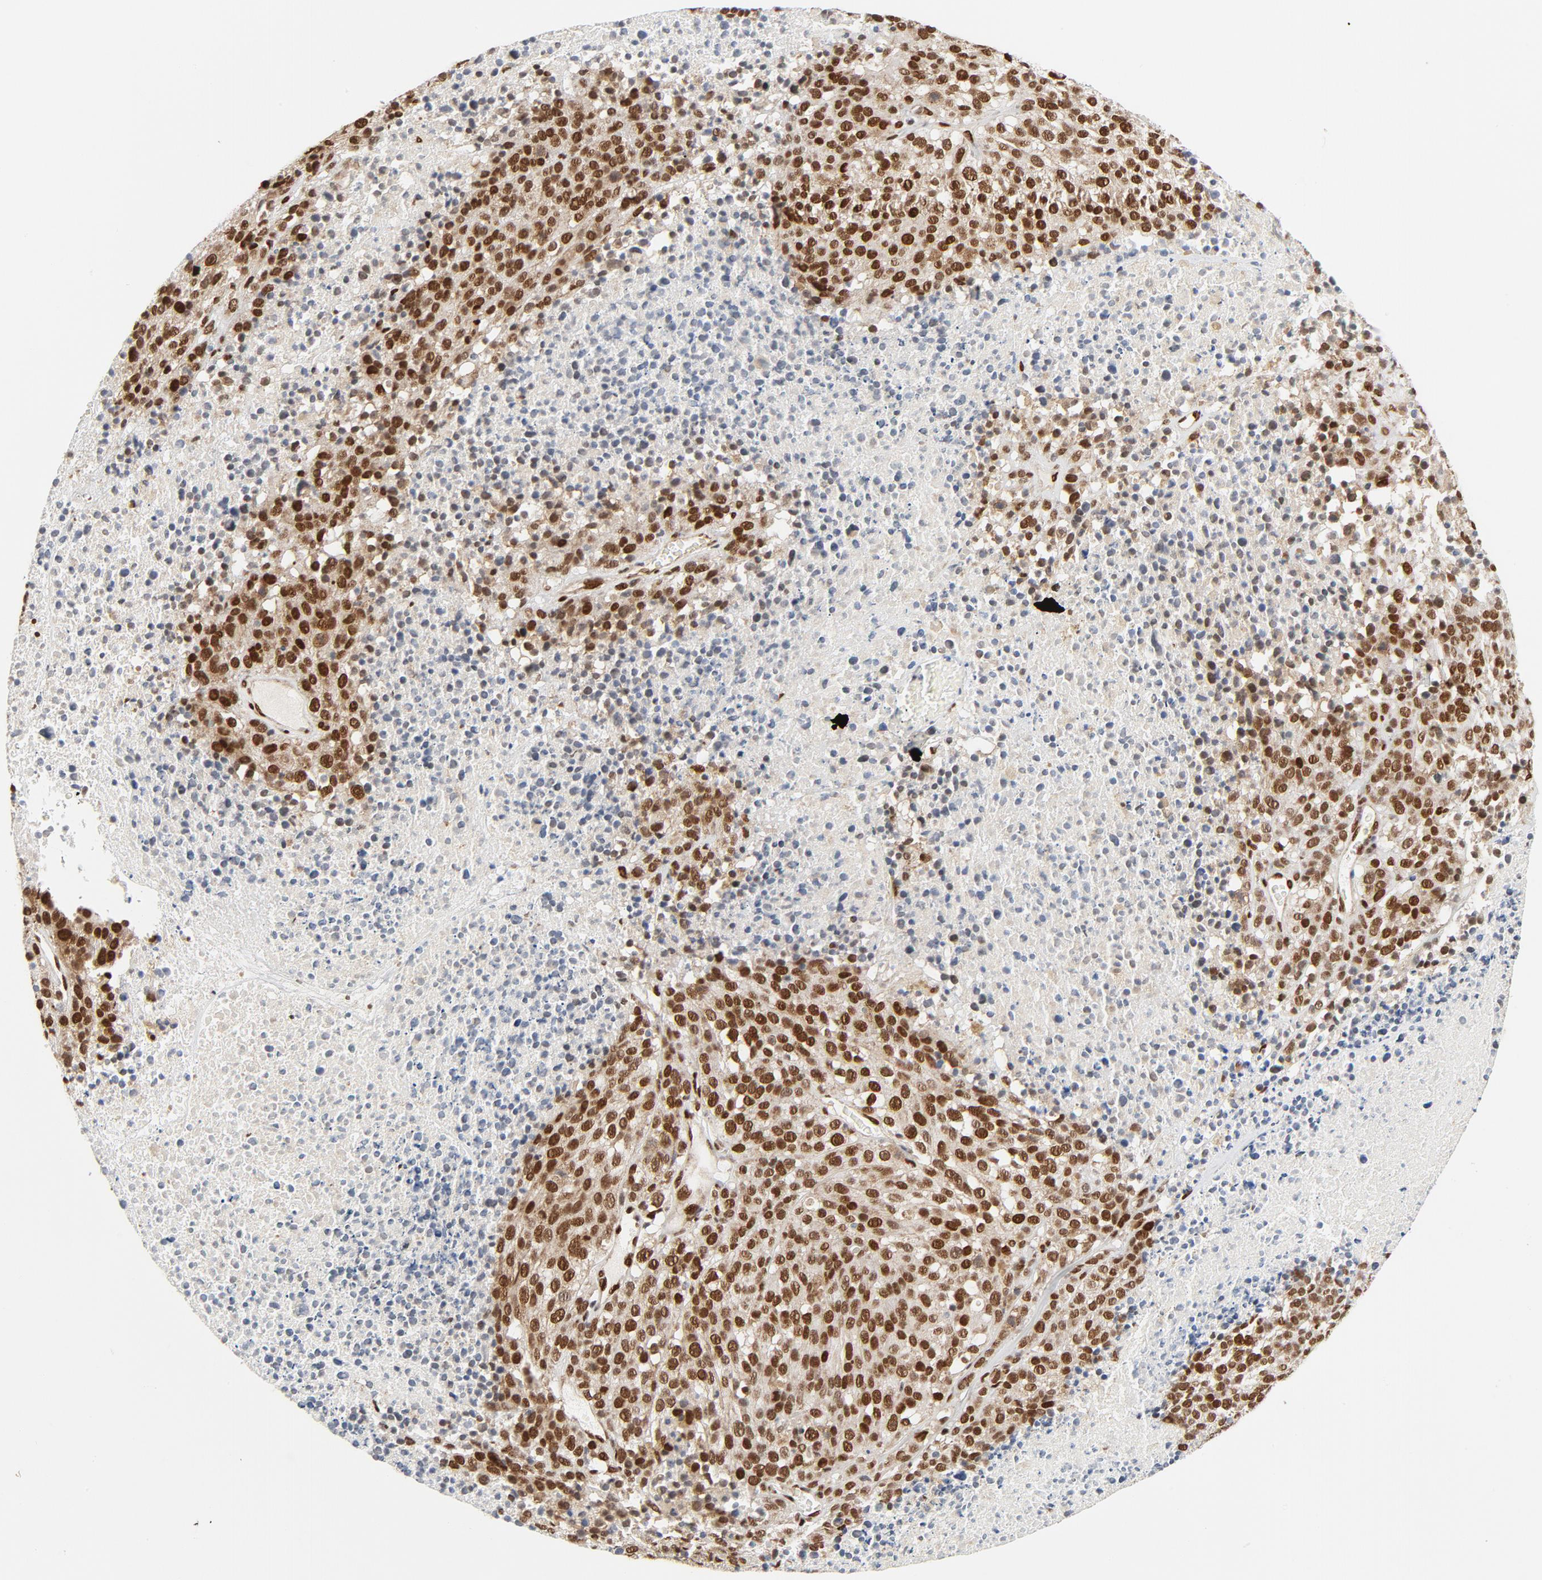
{"staining": {"intensity": "moderate", "quantity": ">75%", "location": "nuclear"}, "tissue": "melanoma", "cell_type": "Tumor cells", "image_type": "cancer", "snomed": [{"axis": "morphology", "description": "Malignant melanoma, Metastatic site"}, {"axis": "topography", "description": "Cerebral cortex"}], "caption": "Melanoma stained for a protein (brown) reveals moderate nuclear positive expression in about >75% of tumor cells.", "gene": "MEF2A", "patient": {"sex": "female", "age": 52}}